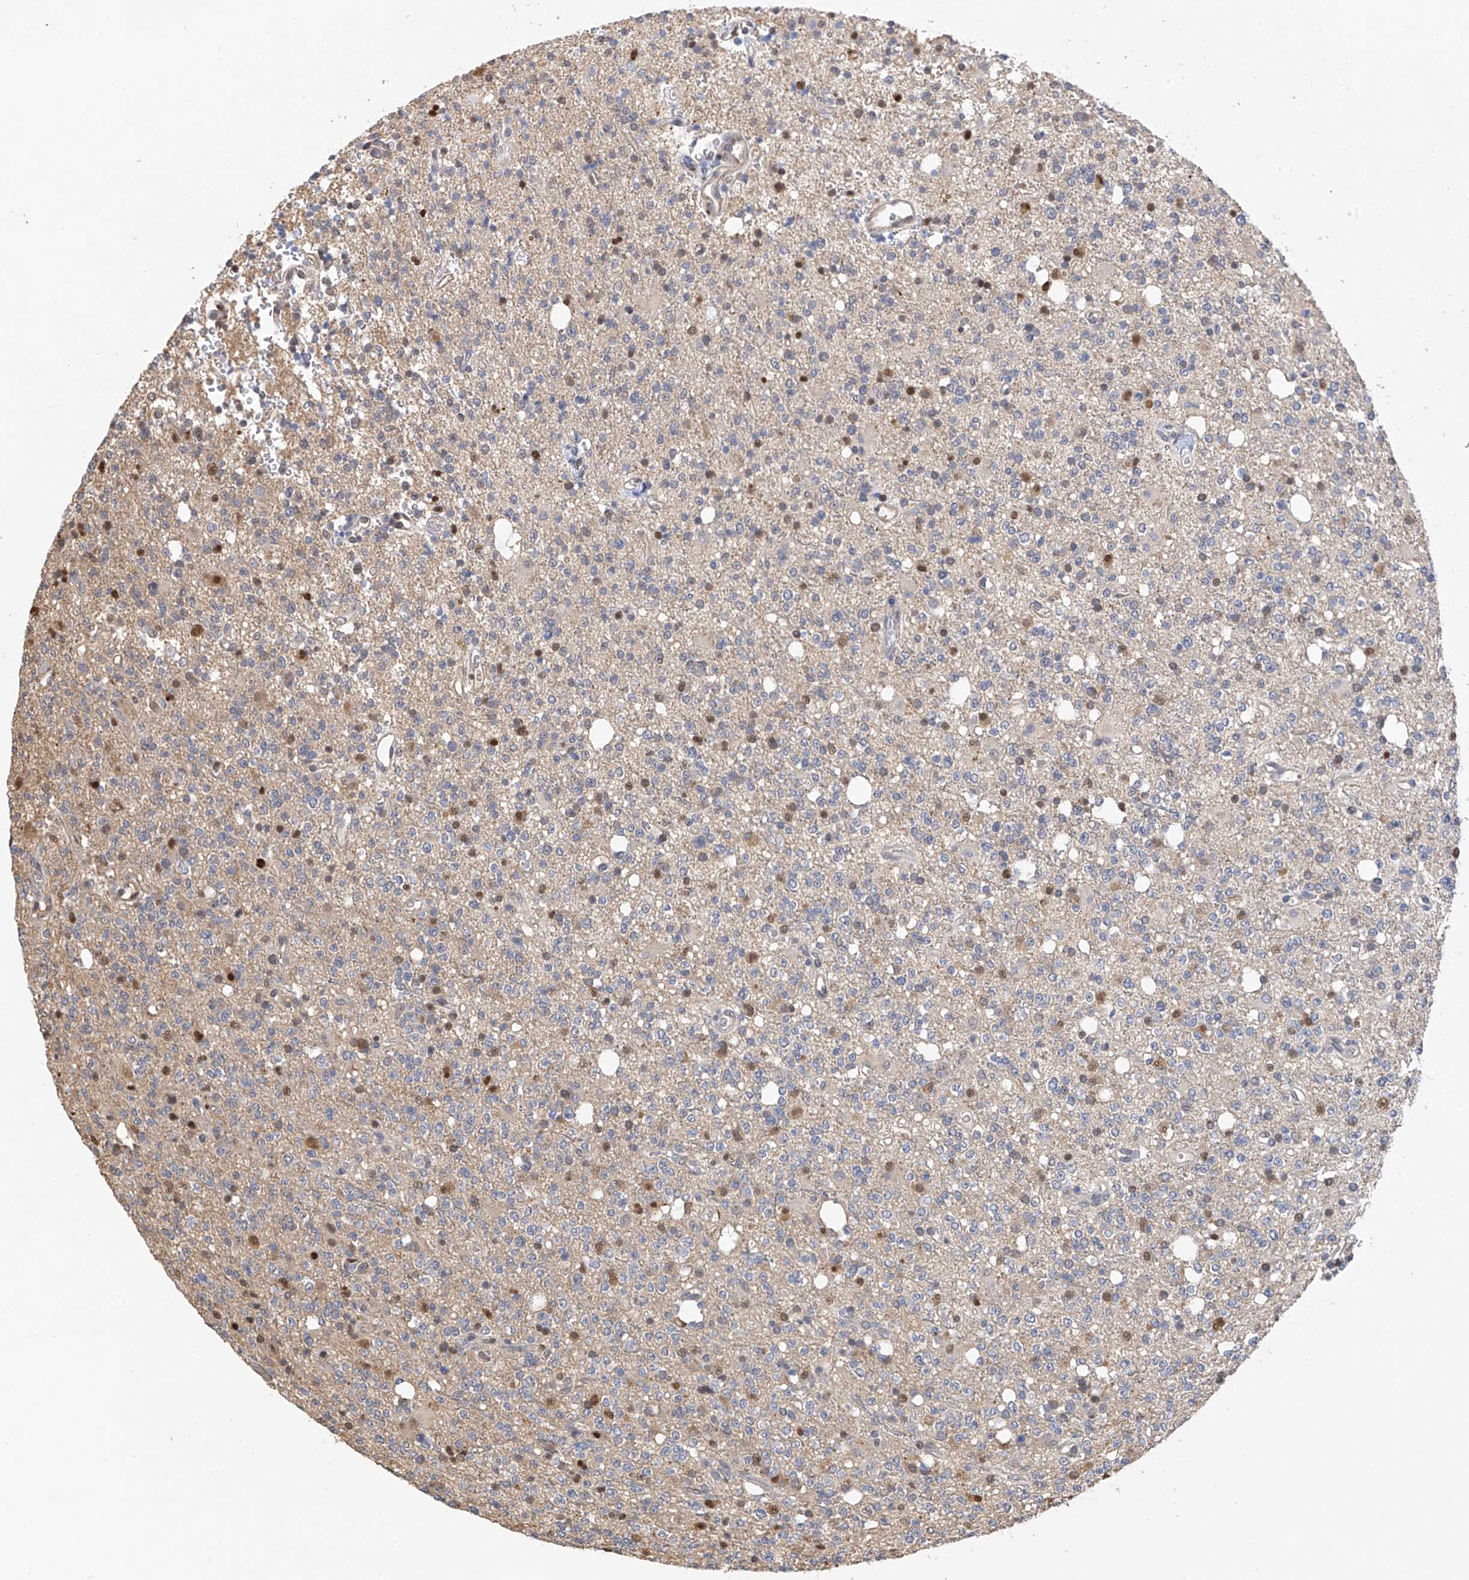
{"staining": {"intensity": "negative", "quantity": "none", "location": "none"}, "tissue": "glioma", "cell_type": "Tumor cells", "image_type": "cancer", "snomed": [{"axis": "morphology", "description": "Glioma, malignant, High grade"}, {"axis": "topography", "description": "Brain"}], "caption": "Immunohistochemistry of human high-grade glioma (malignant) demonstrates no positivity in tumor cells.", "gene": "PMM1", "patient": {"sex": "female", "age": 62}}